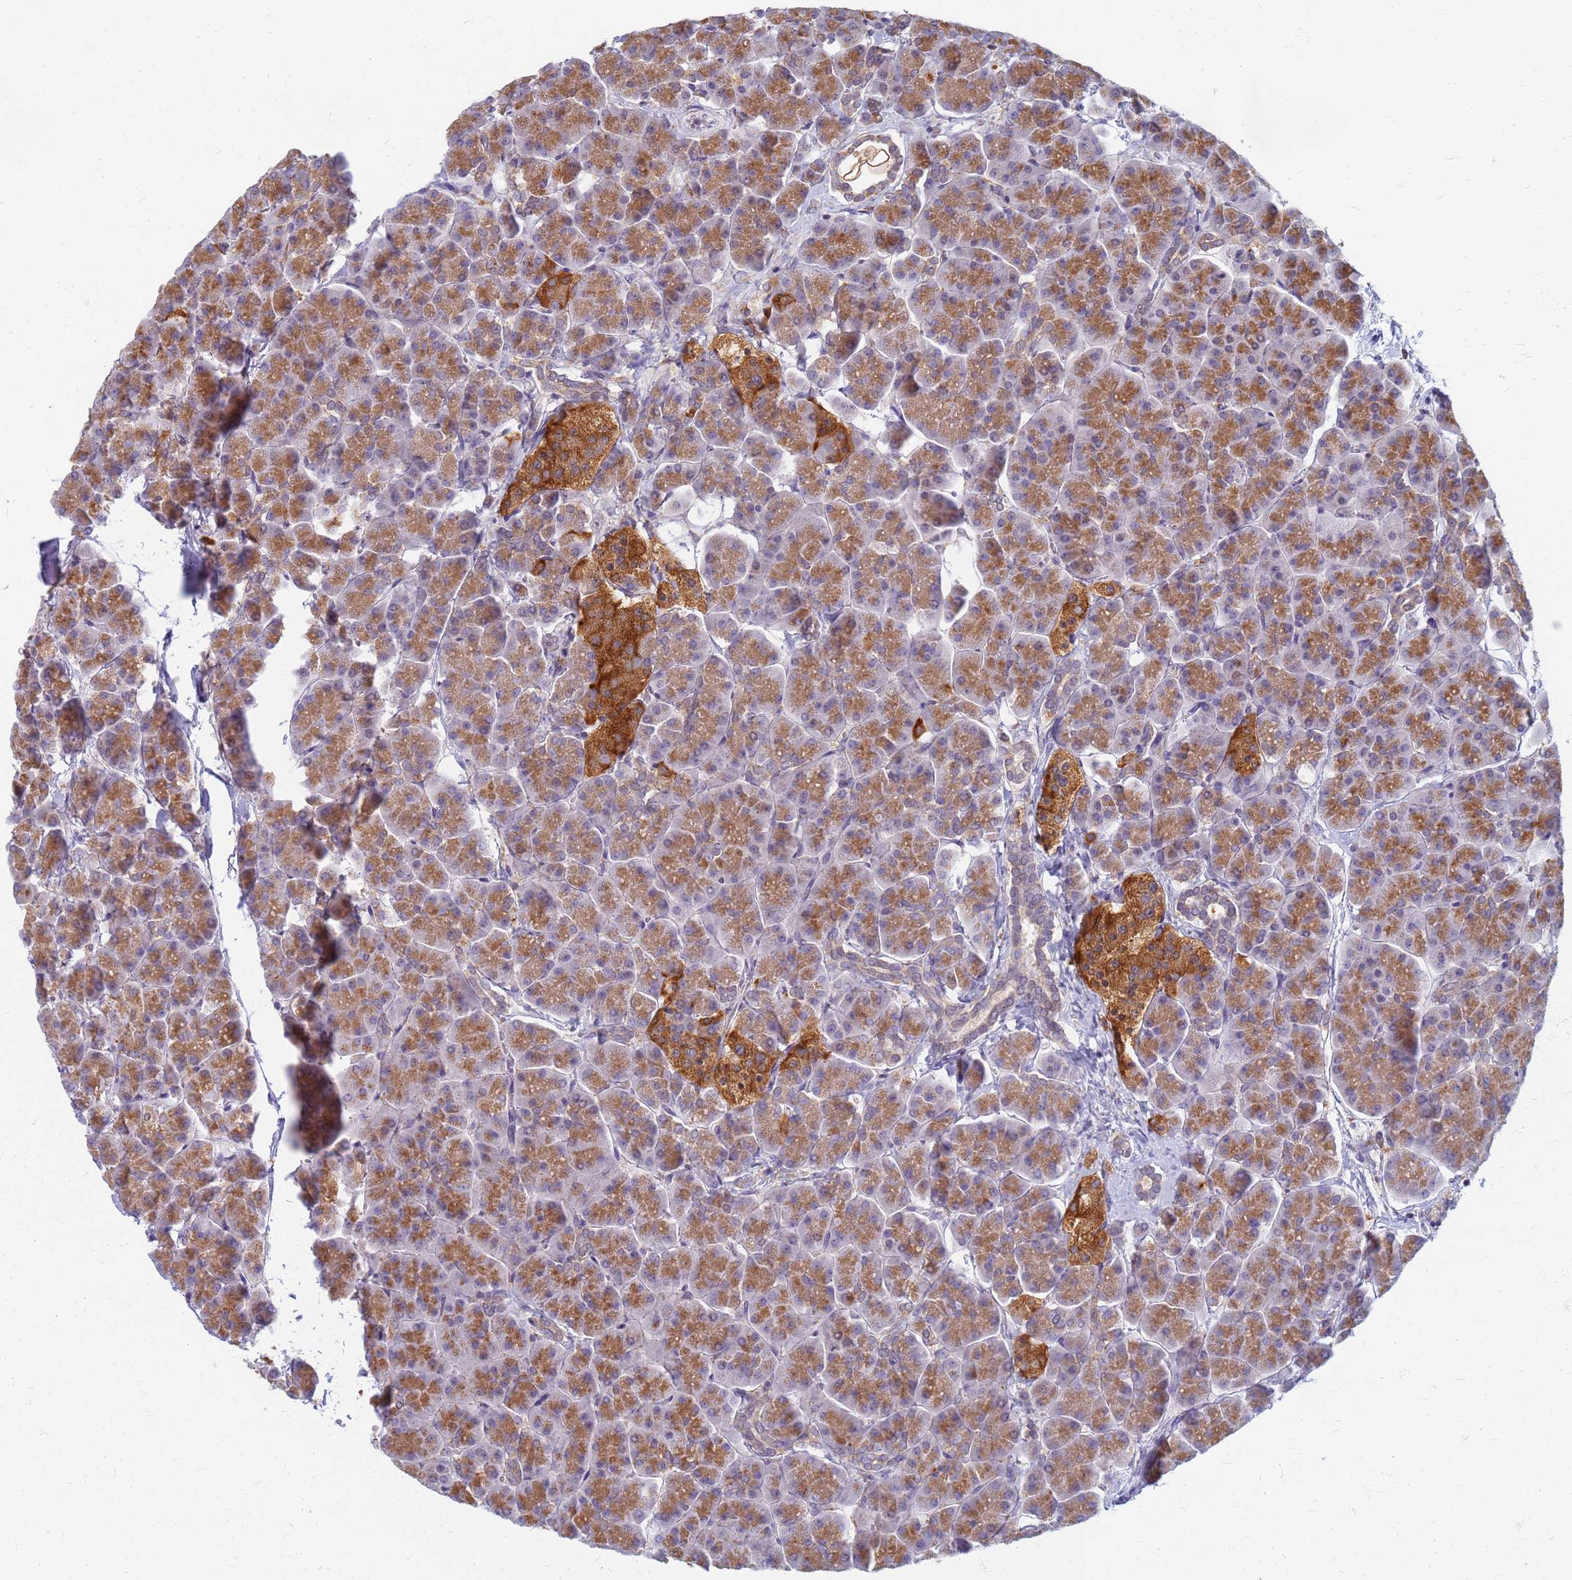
{"staining": {"intensity": "moderate", "quantity": ">75%", "location": "cytoplasmic/membranous"}, "tissue": "pancreas", "cell_type": "Exocrine glandular cells", "image_type": "normal", "snomed": [{"axis": "morphology", "description": "Normal tissue, NOS"}, {"axis": "topography", "description": "Pancreas"}, {"axis": "topography", "description": "Peripheral nerve tissue"}], "caption": "Immunohistochemistry staining of normal pancreas, which demonstrates medium levels of moderate cytoplasmic/membranous expression in about >75% of exocrine glandular cells indicating moderate cytoplasmic/membranous protein staining. The staining was performed using DAB (3,3'-diaminobenzidine) (brown) for protein detection and nuclei were counterstained in hematoxylin (blue).", "gene": "ATP6V1E1", "patient": {"sex": "male", "age": 54}}